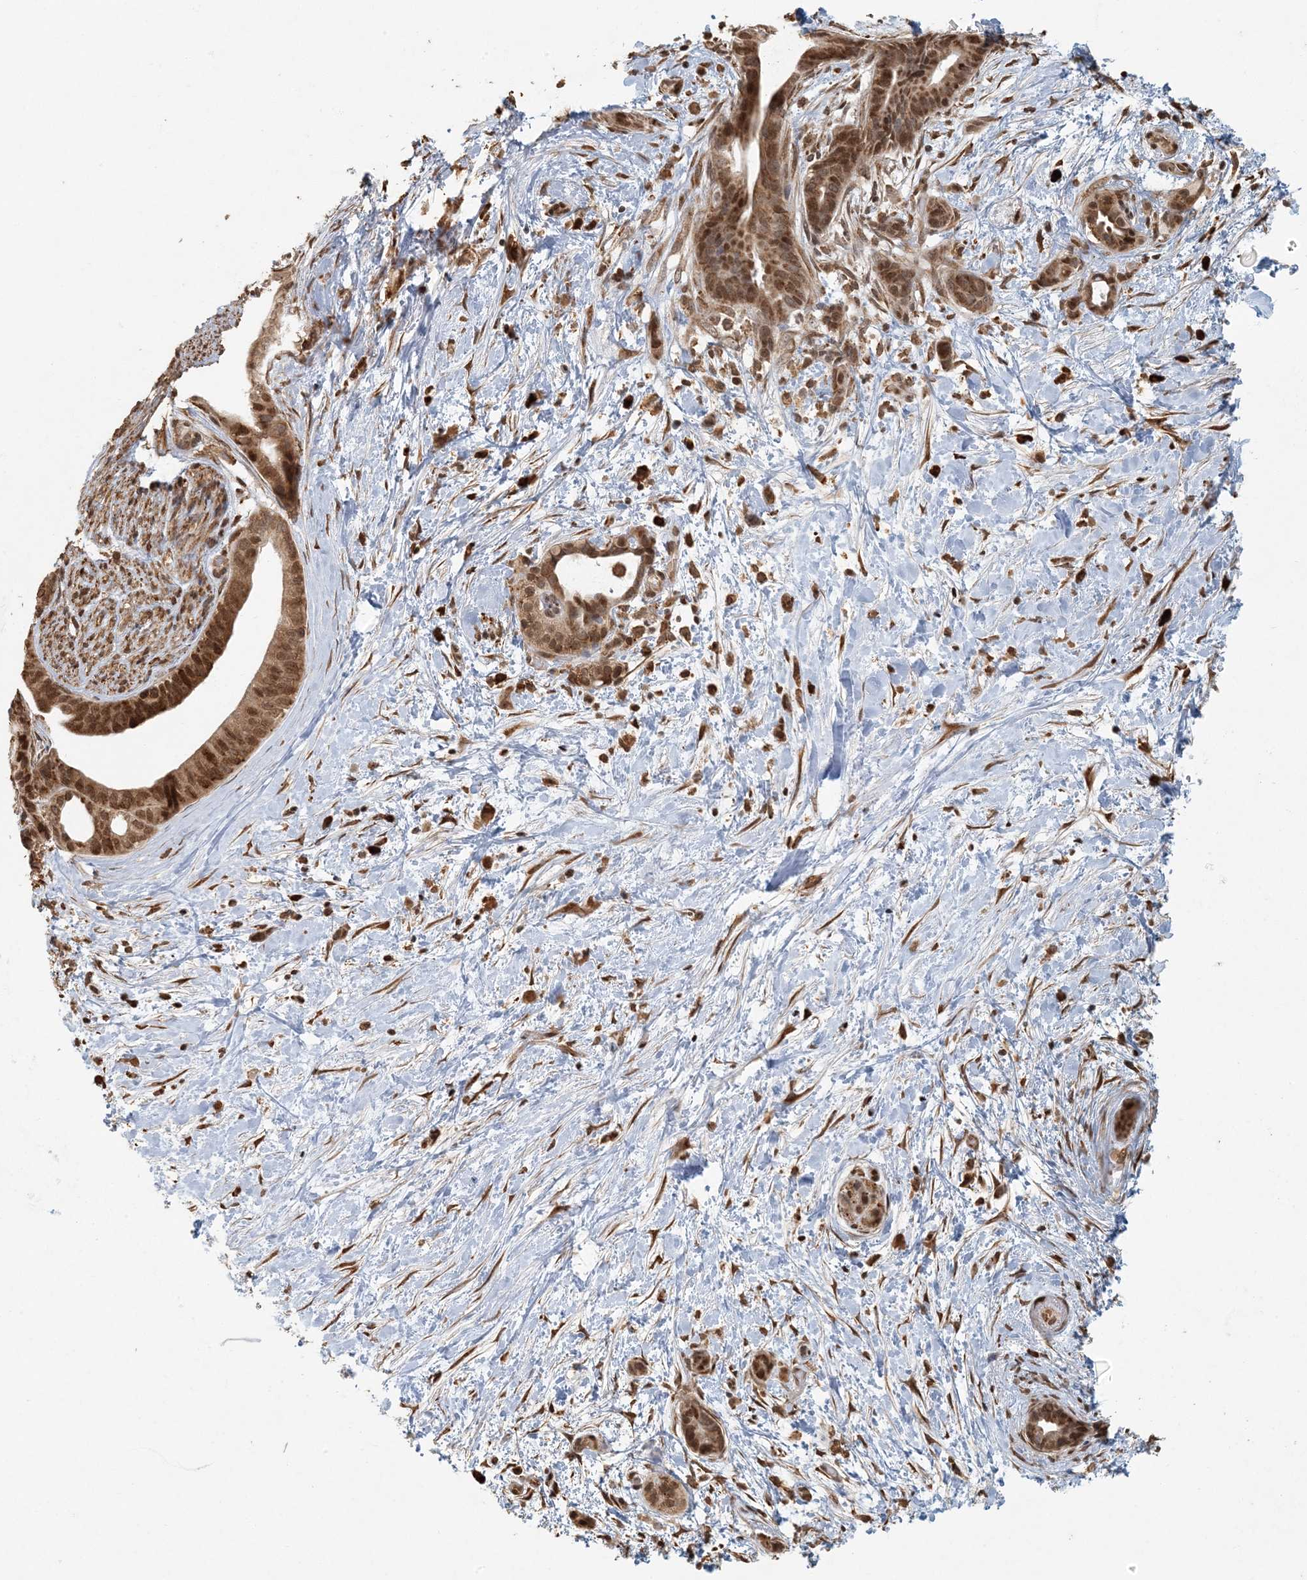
{"staining": {"intensity": "strong", "quantity": ">75%", "location": "cytoplasmic/membranous,nuclear"}, "tissue": "pancreatic cancer", "cell_type": "Tumor cells", "image_type": "cancer", "snomed": [{"axis": "morphology", "description": "Normal tissue, NOS"}, {"axis": "morphology", "description": "Adenocarcinoma, NOS"}, {"axis": "topography", "description": "Pancreas"}, {"axis": "topography", "description": "Peripheral nerve tissue"}], "caption": "Human pancreatic adenocarcinoma stained with a brown dye reveals strong cytoplasmic/membranous and nuclear positive positivity in approximately >75% of tumor cells.", "gene": "AK9", "patient": {"sex": "female", "age": 63}}